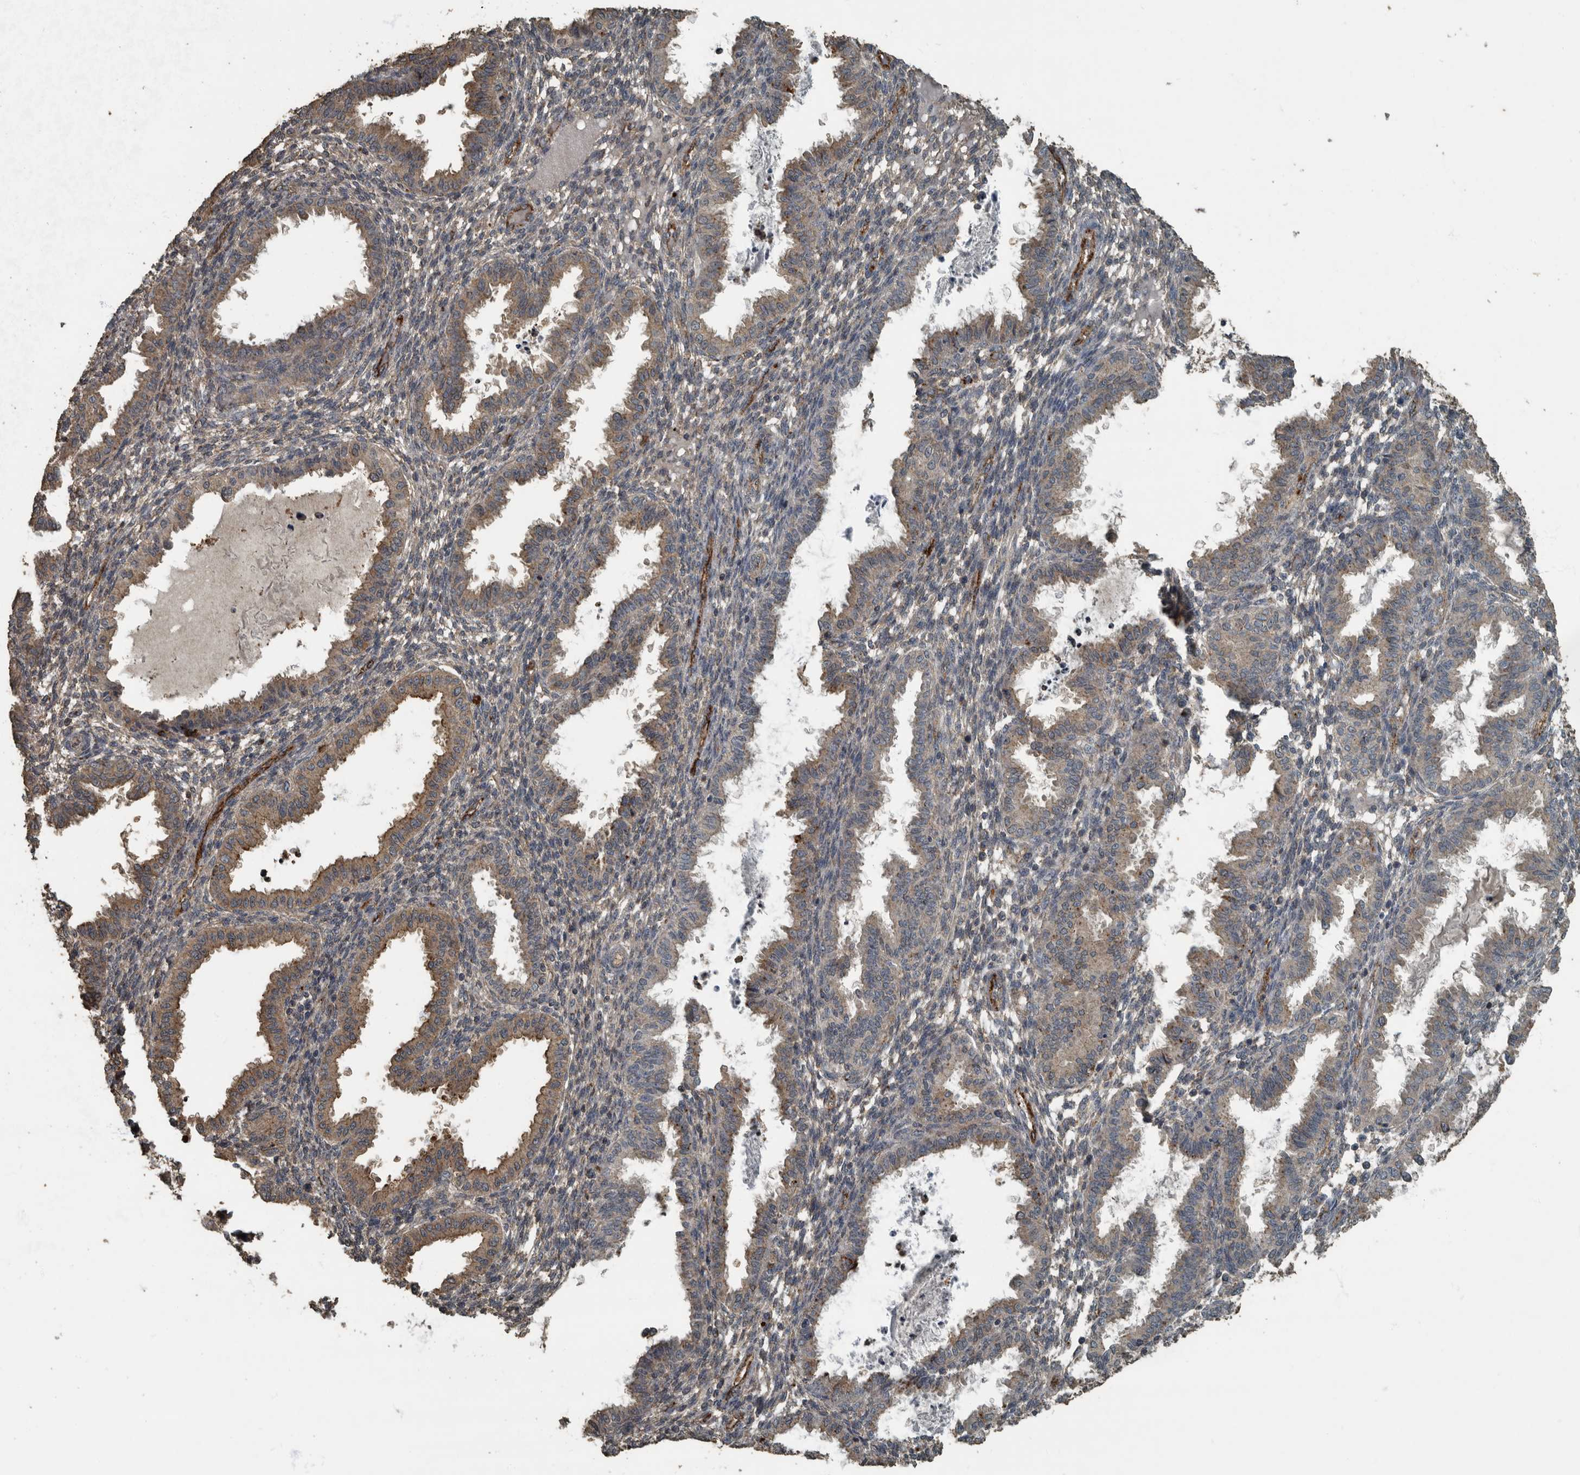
{"staining": {"intensity": "weak", "quantity": "<25%", "location": "cytoplasmic/membranous"}, "tissue": "endometrium", "cell_type": "Cells in endometrial stroma", "image_type": "normal", "snomed": [{"axis": "morphology", "description": "Normal tissue, NOS"}, {"axis": "topography", "description": "Endometrium"}], "caption": "Immunohistochemistry (IHC) of benign human endometrium displays no positivity in cells in endometrial stroma. (Brightfield microscopy of DAB IHC at high magnification).", "gene": "IL15RA", "patient": {"sex": "female", "age": 33}}